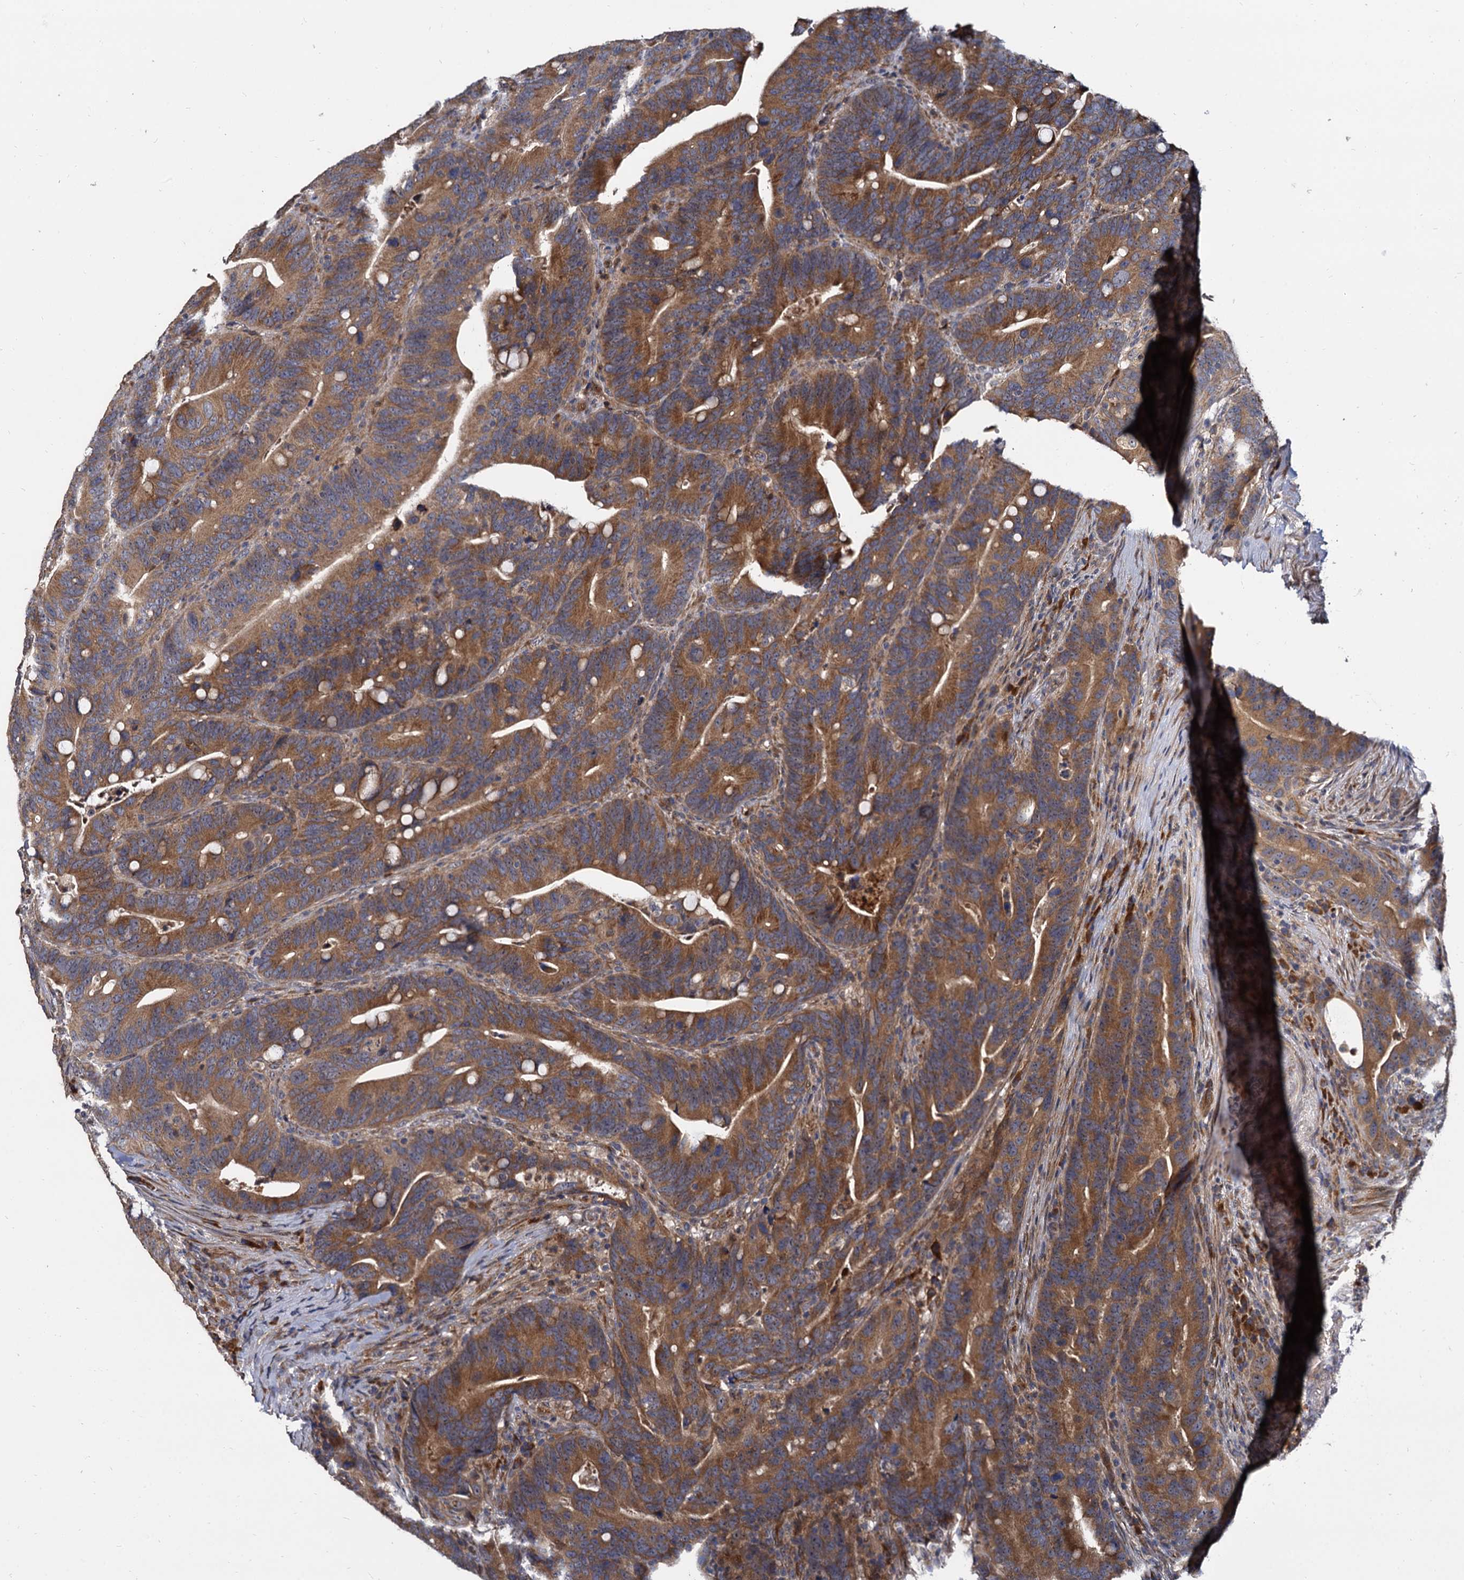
{"staining": {"intensity": "moderate", "quantity": ">75%", "location": "cytoplasmic/membranous"}, "tissue": "colorectal cancer", "cell_type": "Tumor cells", "image_type": "cancer", "snomed": [{"axis": "morphology", "description": "Adenocarcinoma, NOS"}, {"axis": "topography", "description": "Colon"}], "caption": "Approximately >75% of tumor cells in colorectal adenocarcinoma demonstrate moderate cytoplasmic/membranous protein staining as visualized by brown immunohistochemical staining.", "gene": "WWC3", "patient": {"sex": "female", "age": 66}}